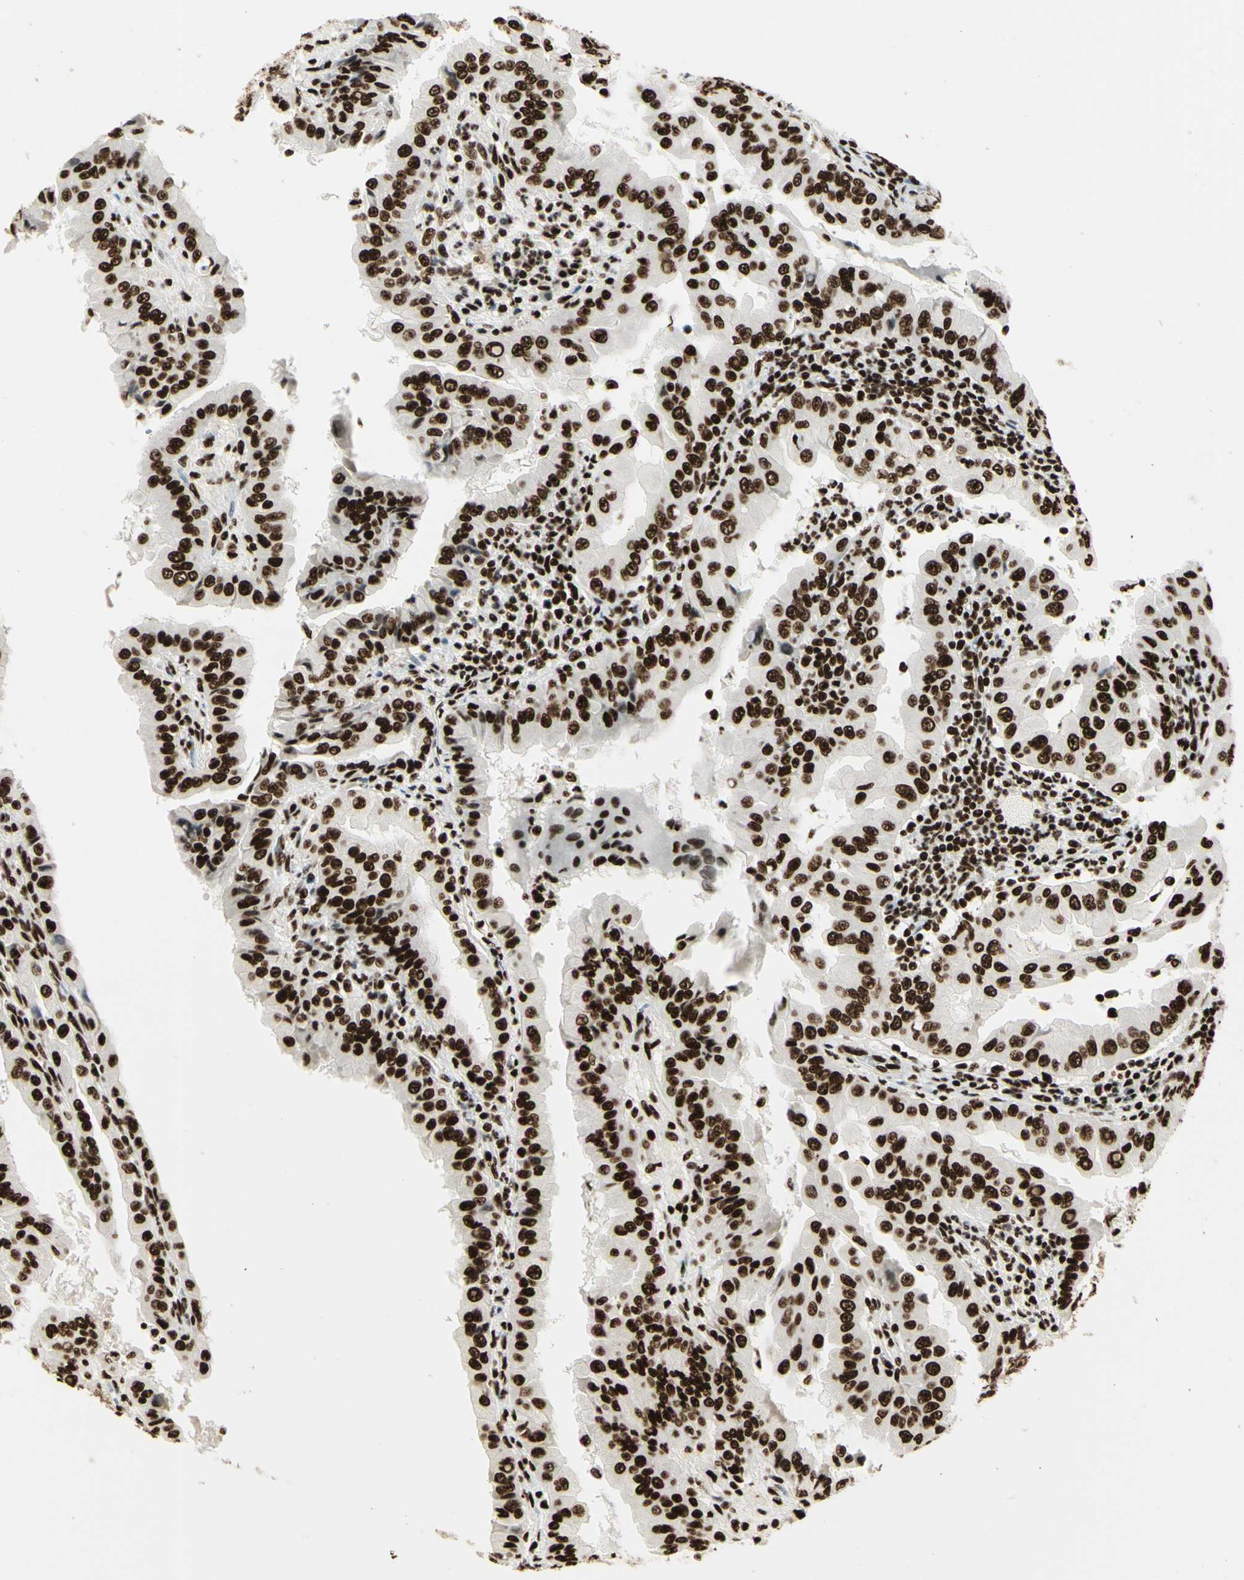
{"staining": {"intensity": "strong", "quantity": ">75%", "location": "nuclear"}, "tissue": "thyroid cancer", "cell_type": "Tumor cells", "image_type": "cancer", "snomed": [{"axis": "morphology", "description": "Papillary adenocarcinoma, NOS"}, {"axis": "topography", "description": "Thyroid gland"}], "caption": "Thyroid cancer (papillary adenocarcinoma) stained with DAB (3,3'-diaminobenzidine) IHC demonstrates high levels of strong nuclear positivity in about >75% of tumor cells.", "gene": "CCAR1", "patient": {"sex": "male", "age": 33}}